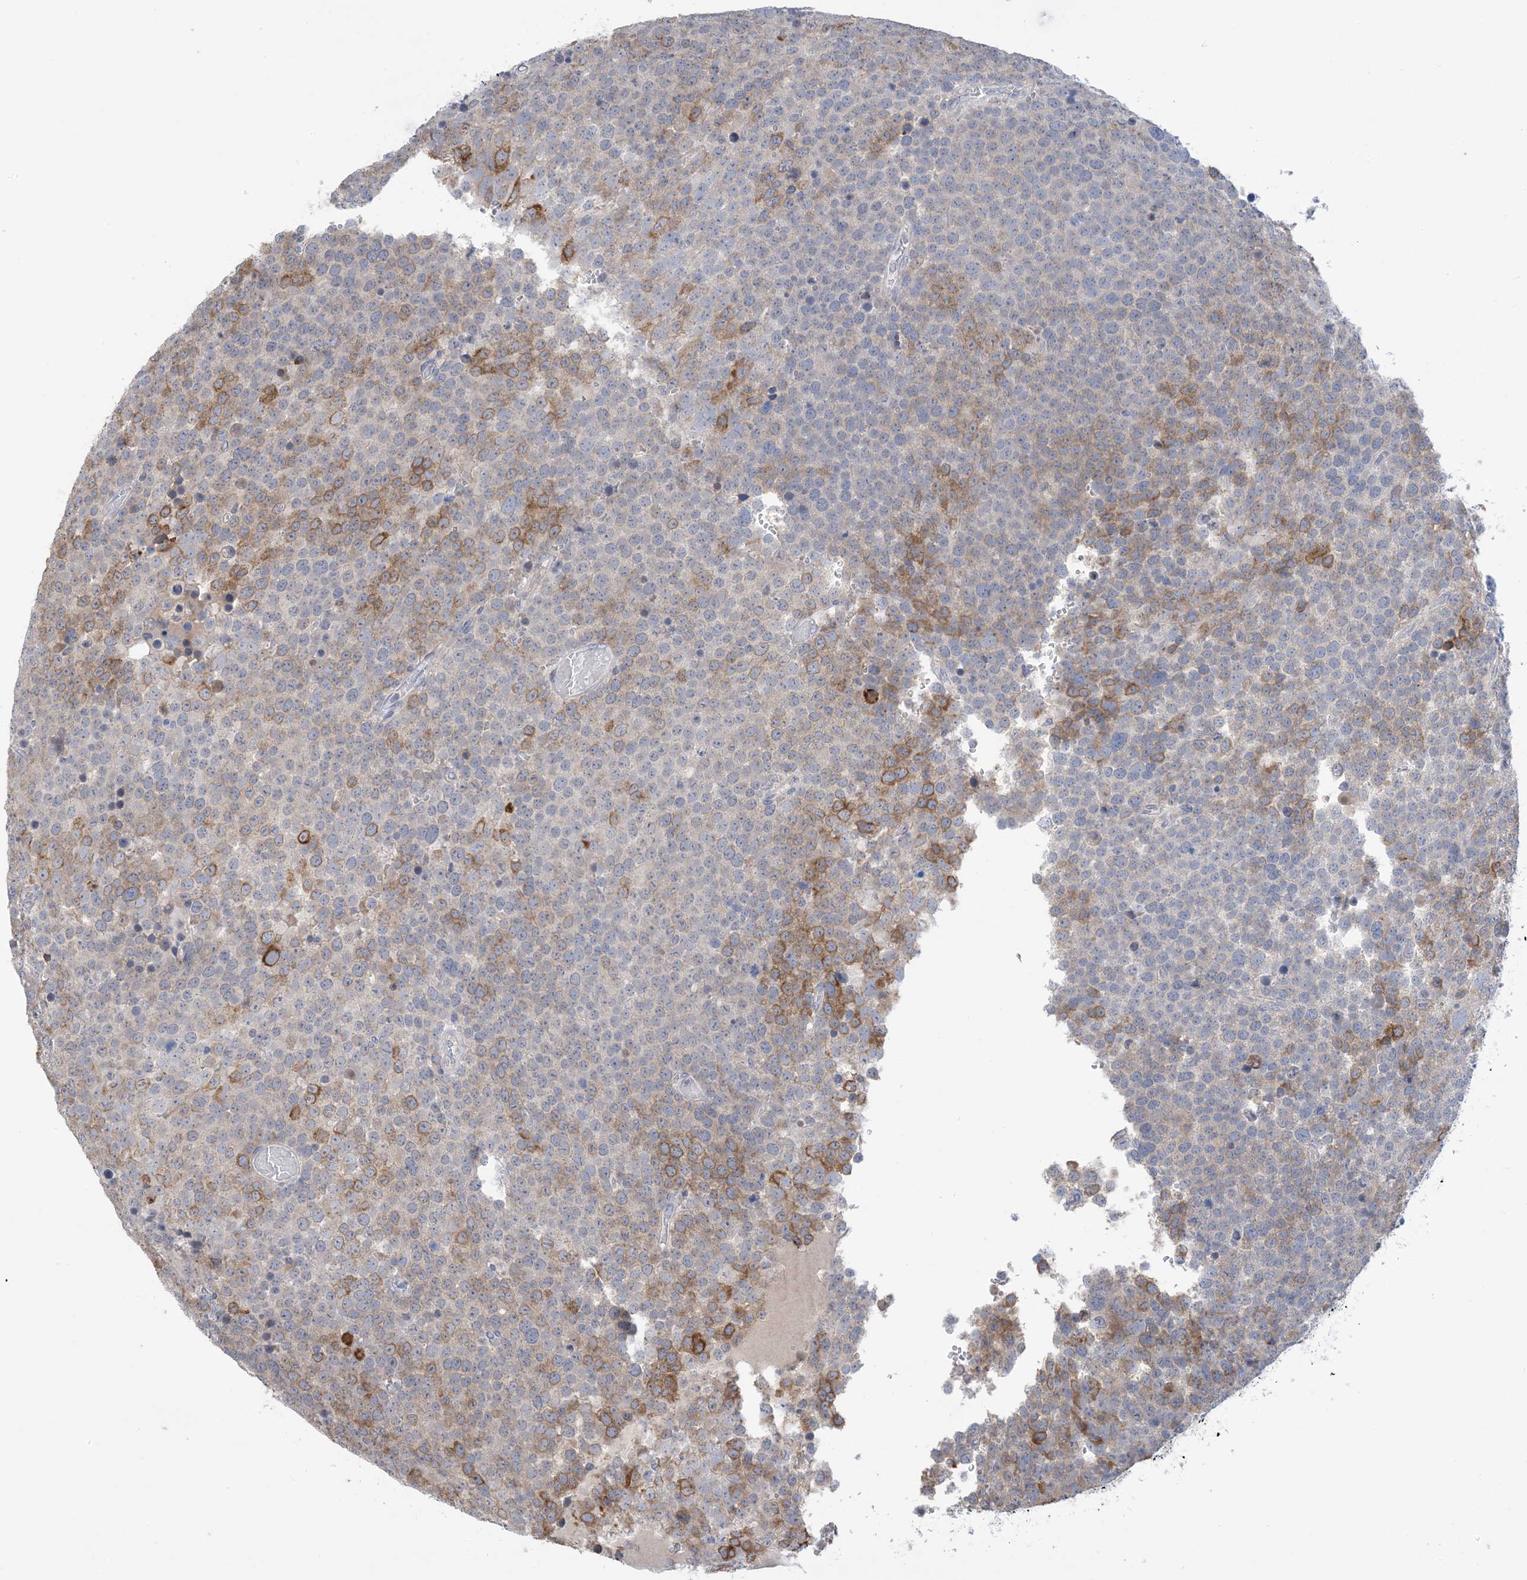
{"staining": {"intensity": "moderate", "quantity": "<25%", "location": "cytoplasmic/membranous"}, "tissue": "testis cancer", "cell_type": "Tumor cells", "image_type": "cancer", "snomed": [{"axis": "morphology", "description": "Seminoma, NOS"}, {"axis": "topography", "description": "Testis"}], "caption": "There is low levels of moderate cytoplasmic/membranous staining in tumor cells of testis cancer (seminoma), as demonstrated by immunohistochemical staining (brown color).", "gene": "TTYH1", "patient": {"sex": "male", "age": 71}}